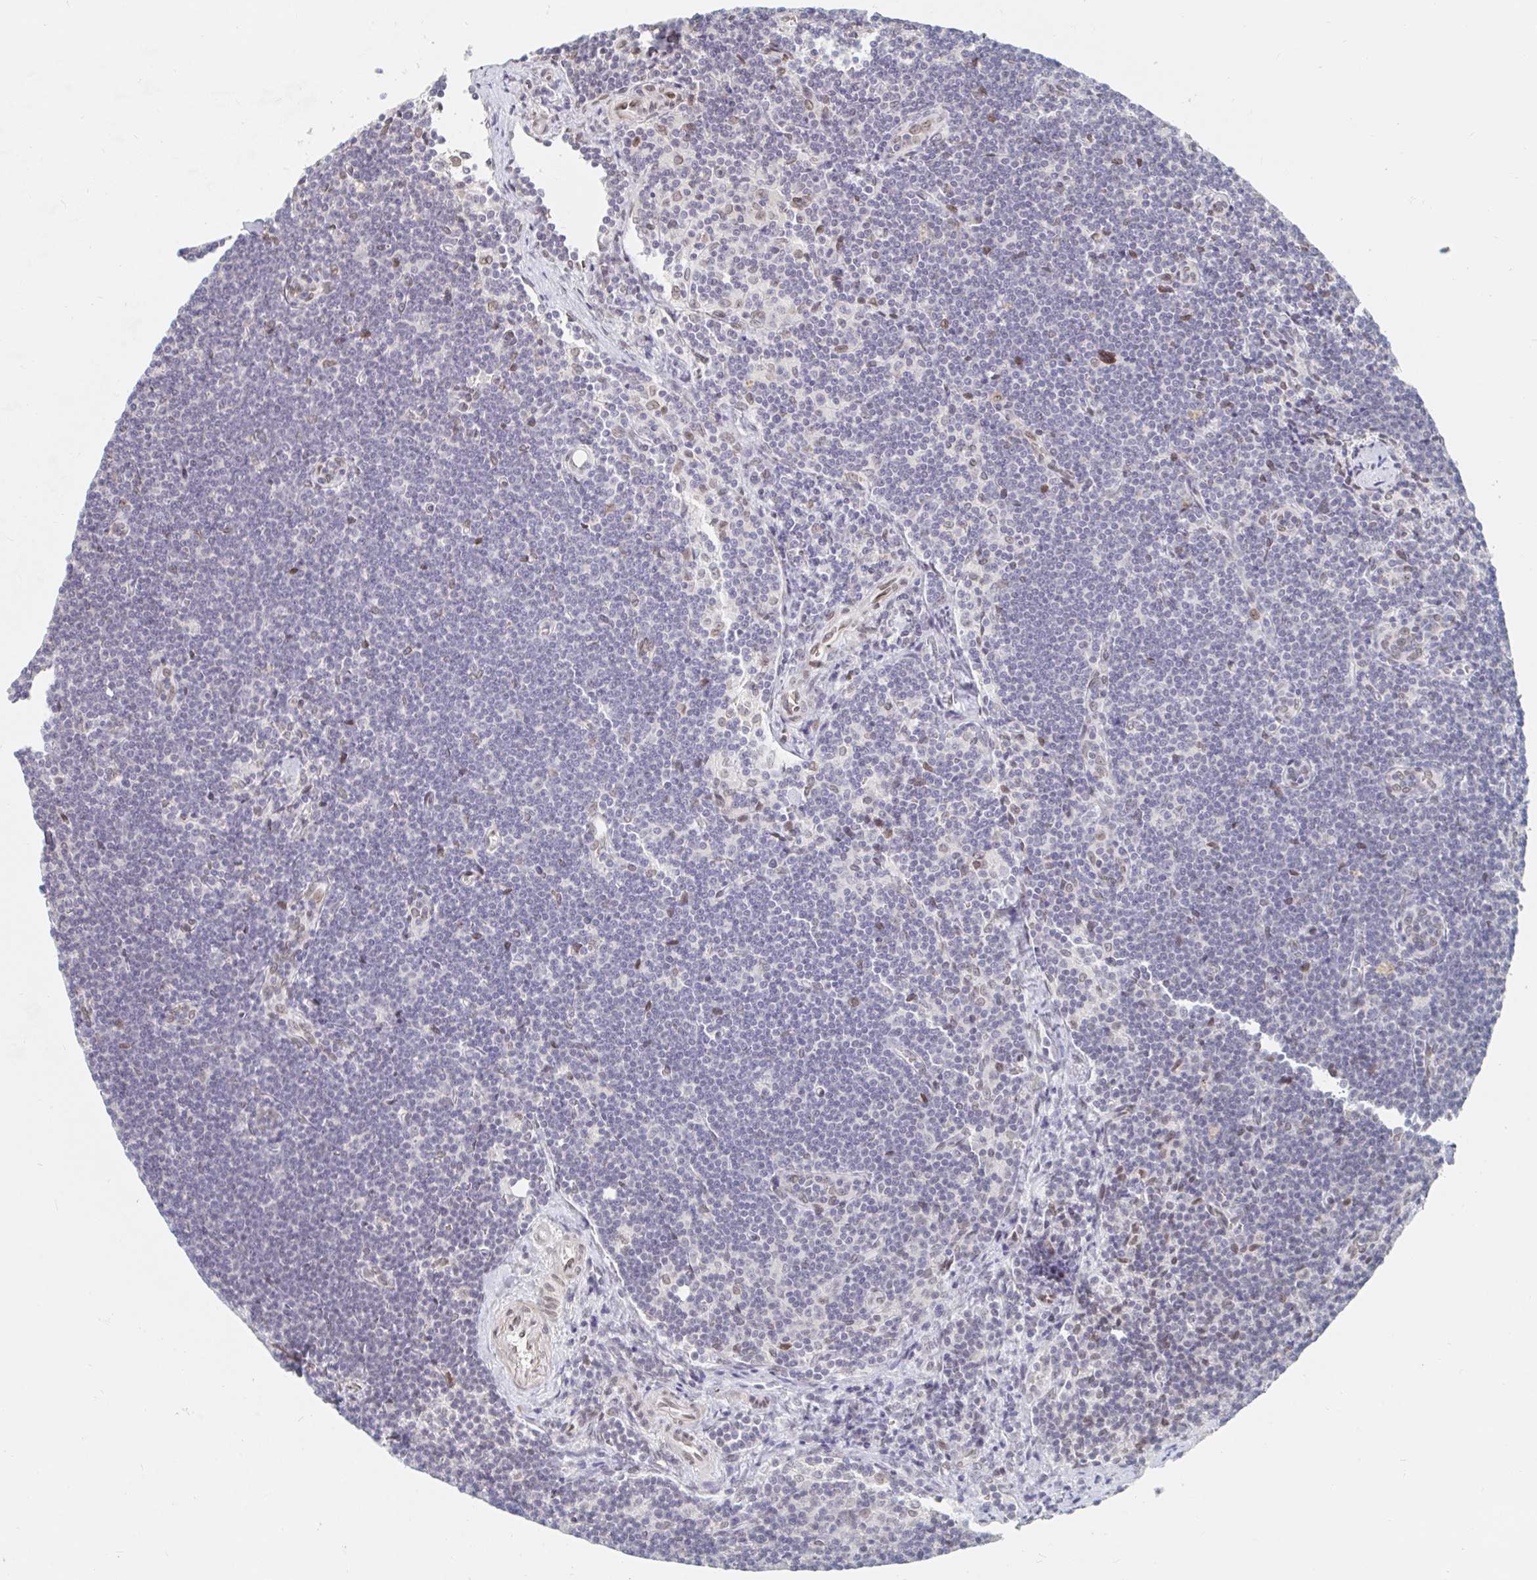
{"staining": {"intensity": "negative", "quantity": "none", "location": "none"}, "tissue": "lymphoma", "cell_type": "Tumor cells", "image_type": "cancer", "snomed": [{"axis": "morphology", "description": "Malignant lymphoma, non-Hodgkin's type, Low grade"}, {"axis": "topography", "description": "Lymph node"}], "caption": "High magnification brightfield microscopy of lymphoma stained with DAB (3,3'-diaminobenzidine) (brown) and counterstained with hematoxylin (blue): tumor cells show no significant expression.", "gene": "CHD2", "patient": {"sex": "female", "age": 73}}